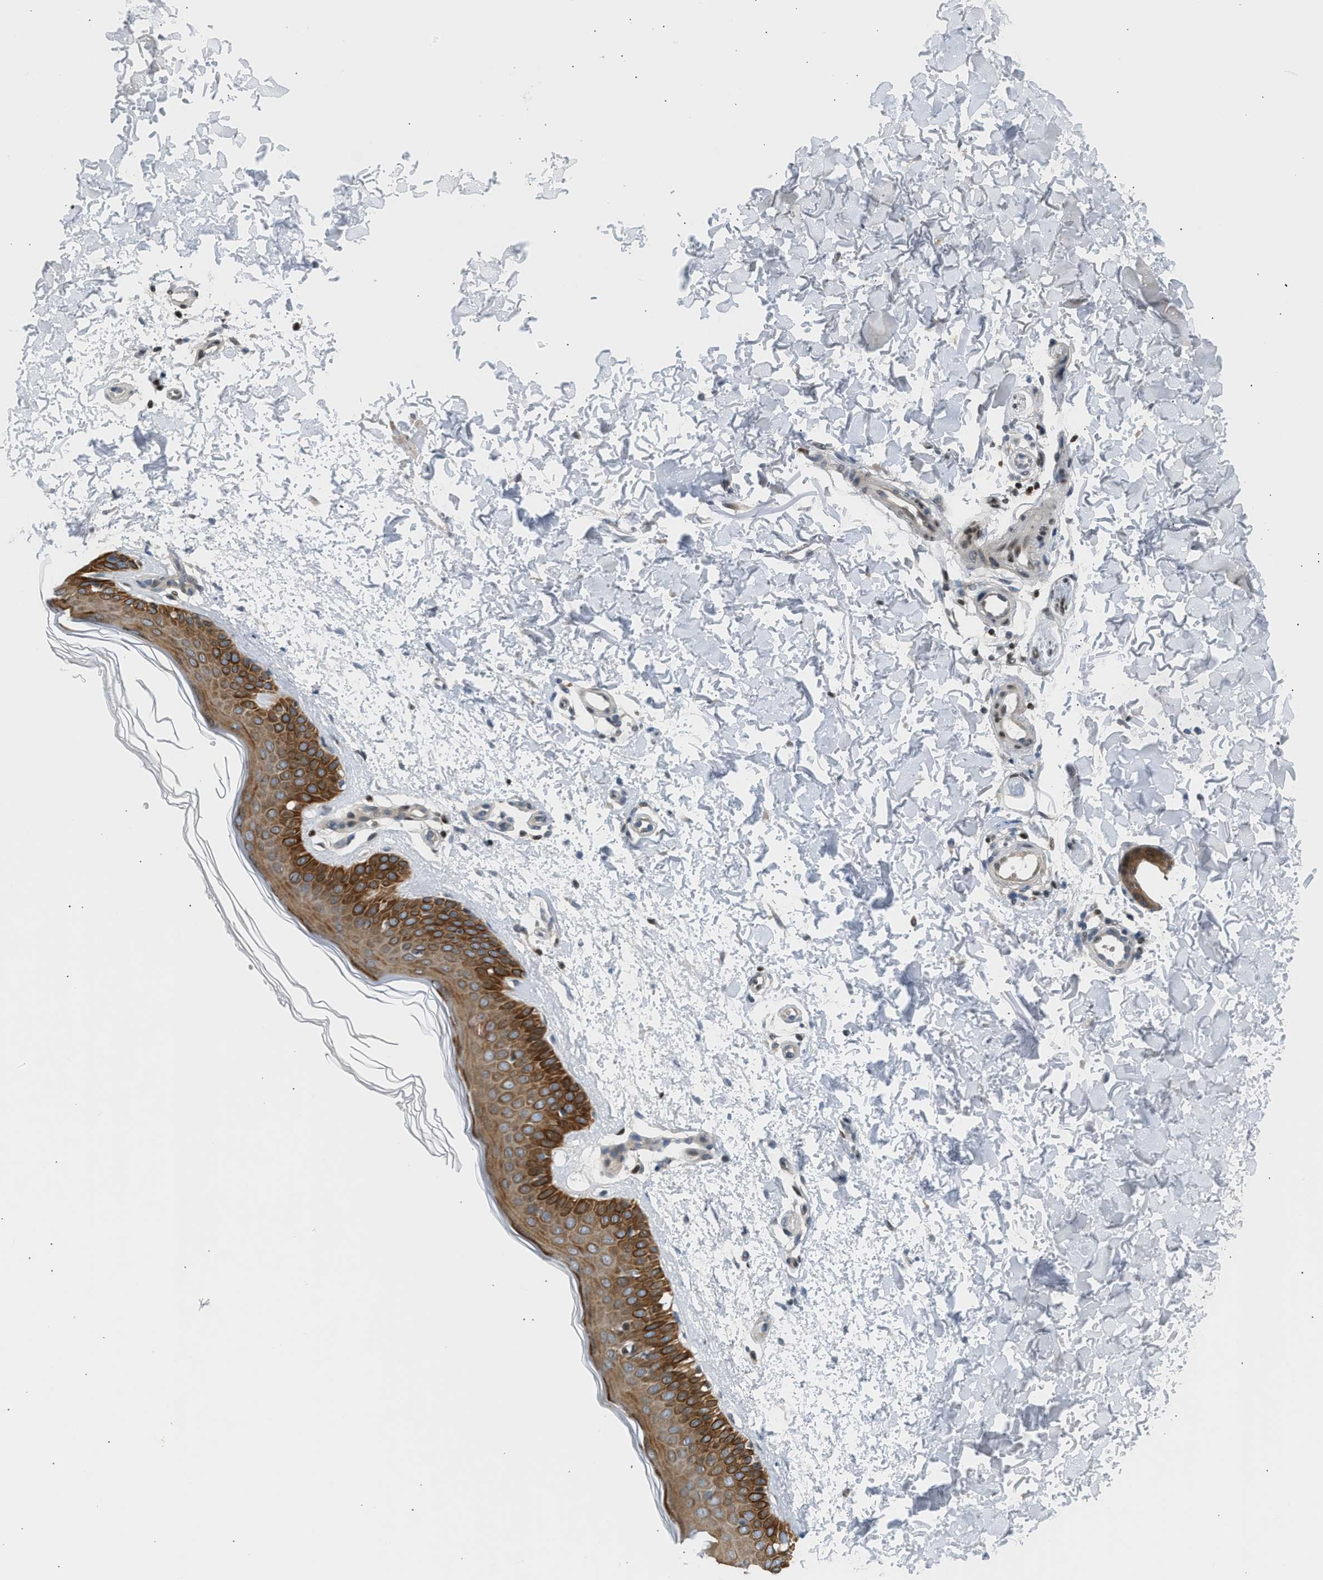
{"staining": {"intensity": "negative", "quantity": "none", "location": "none"}, "tissue": "skin", "cell_type": "Fibroblasts", "image_type": "normal", "snomed": [{"axis": "morphology", "description": "Normal tissue, NOS"}, {"axis": "morphology", "description": "Malignant melanoma, NOS"}, {"axis": "topography", "description": "Skin"}], "caption": "Fibroblasts are negative for brown protein staining in unremarkable skin.", "gene": "NPS", "patient": {"sex": "male", "age": 83}}